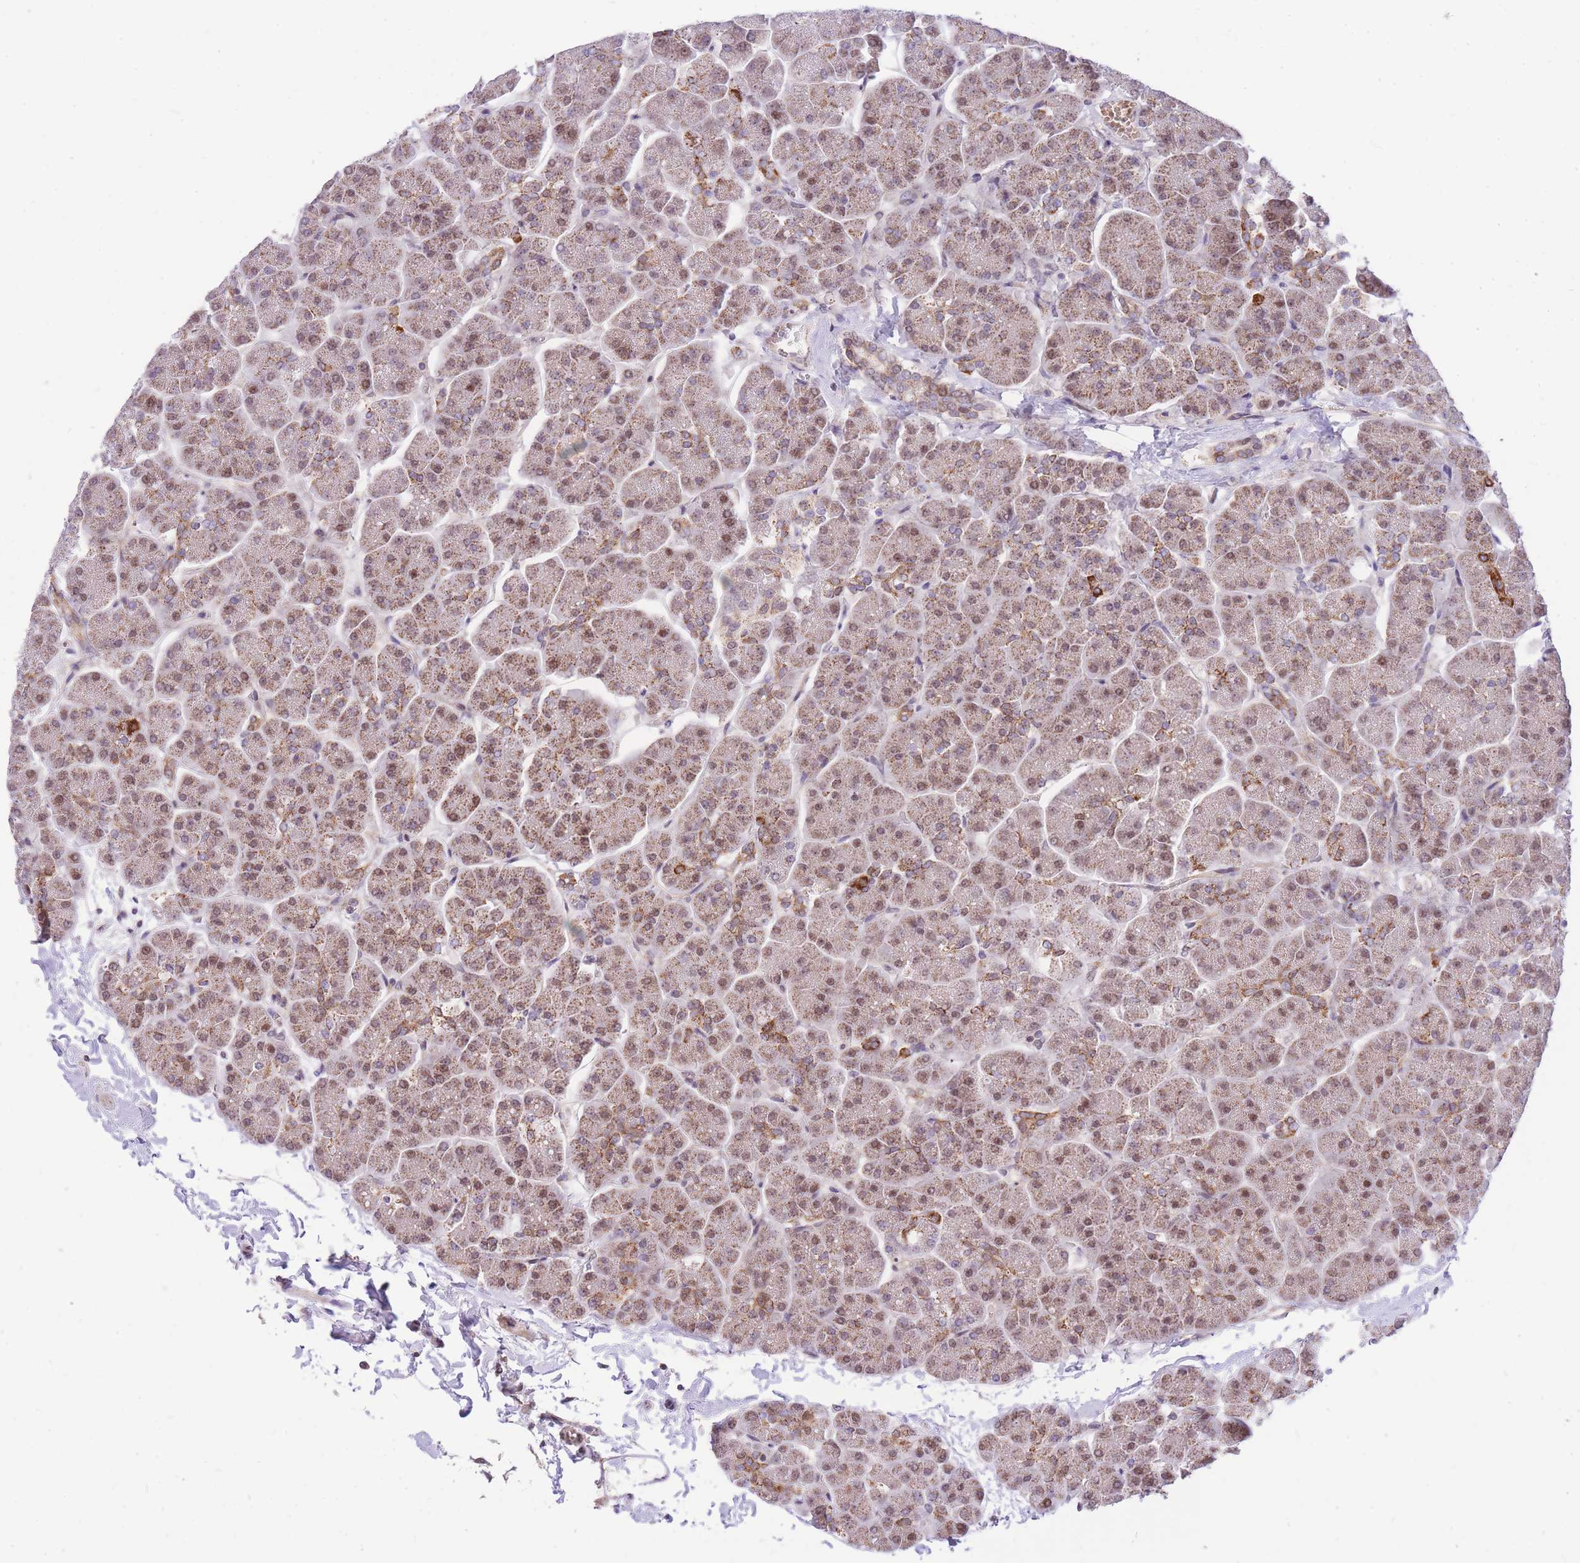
{"staining": {"intensity": "moderate", "quantity": ">75%", "location": "cytoplasmic/membranous,nuclear"}, "tissue": "pancreas", "cell_type": "Exocrine glandular cells", "image_type": "normal", "snomed": [{"axis": "morphology", "description": "Normal tissue, NOS"}, {"axis": "topography", "description": "Pancreas"}, {"axis": "topography", "description": "Peripheral nerve tissue"}], "caption": "Immunohistochemical staining of normal human pancreas reveals >75% levels of moderate cytoplasmic/membranous,nuclear protein staining in approximately >75% of exocrine glandular cells.", "gene": "MINDY2", "patient": {"sex": "male", "age": 54}}